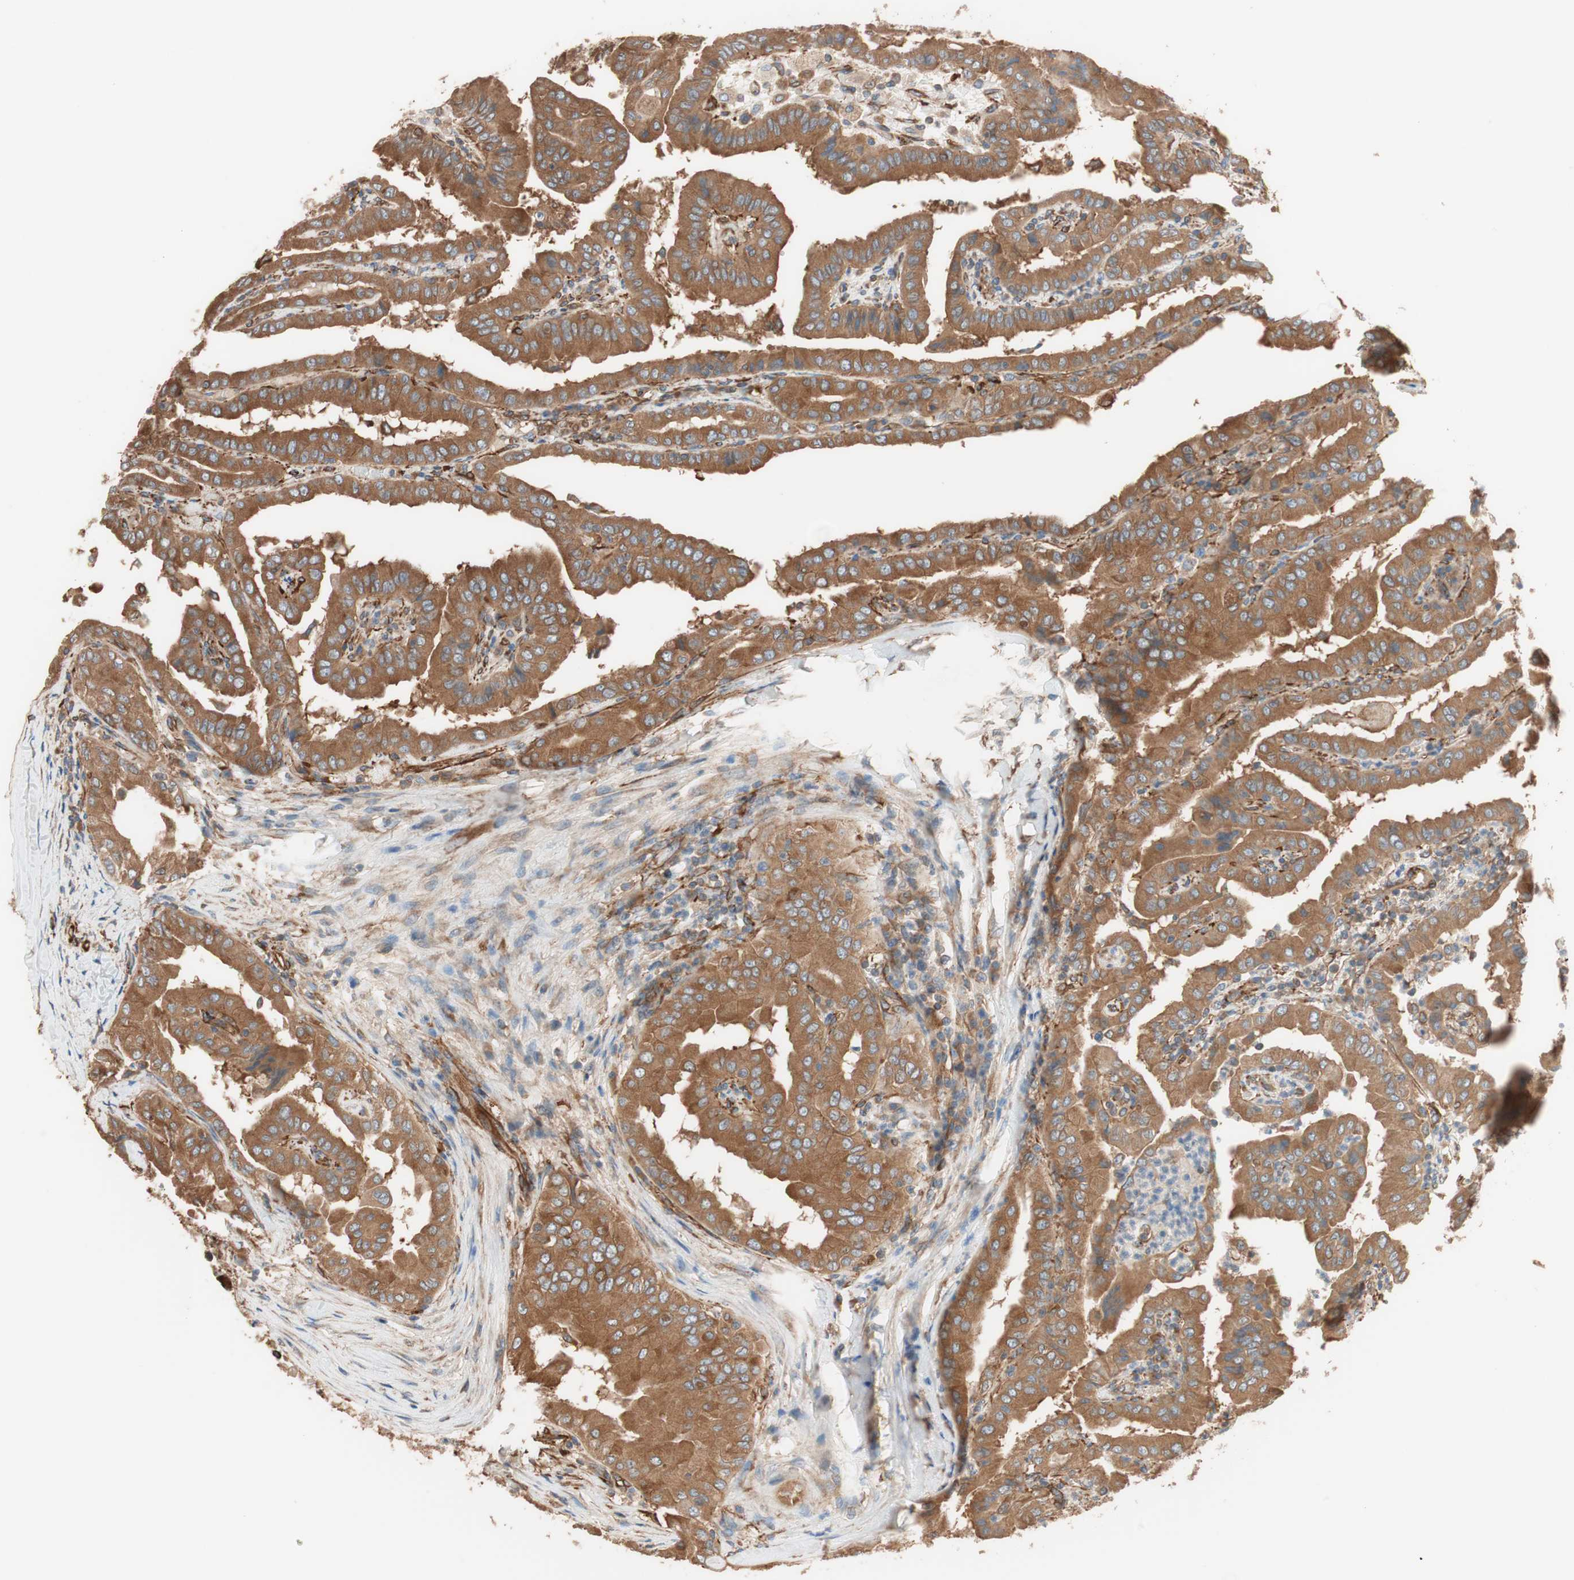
{"staining": {"intensity": "moderate", "quantity": ">75%", "location": "cytoplasmic/membranous"}, "tissue": "thyroid cancer", "cell_type": "Tumor cells", "image_type": "cancer", "snomed": [{"axis": "morphology", "description": "Papillary adenocarcinoma, NOS"}, {"axis": "topography", "description": "Thyroid gland"}], "caption": "Immunohistochemical staining of human thyroid cancer (papillary adenocarcinoma) demonstrates moderate cytoplasmic/membranous protein staining in approximately >75% of tumor cells.", "gene": "GPSM2", "patient": {"sex": "male", "age": 33}}